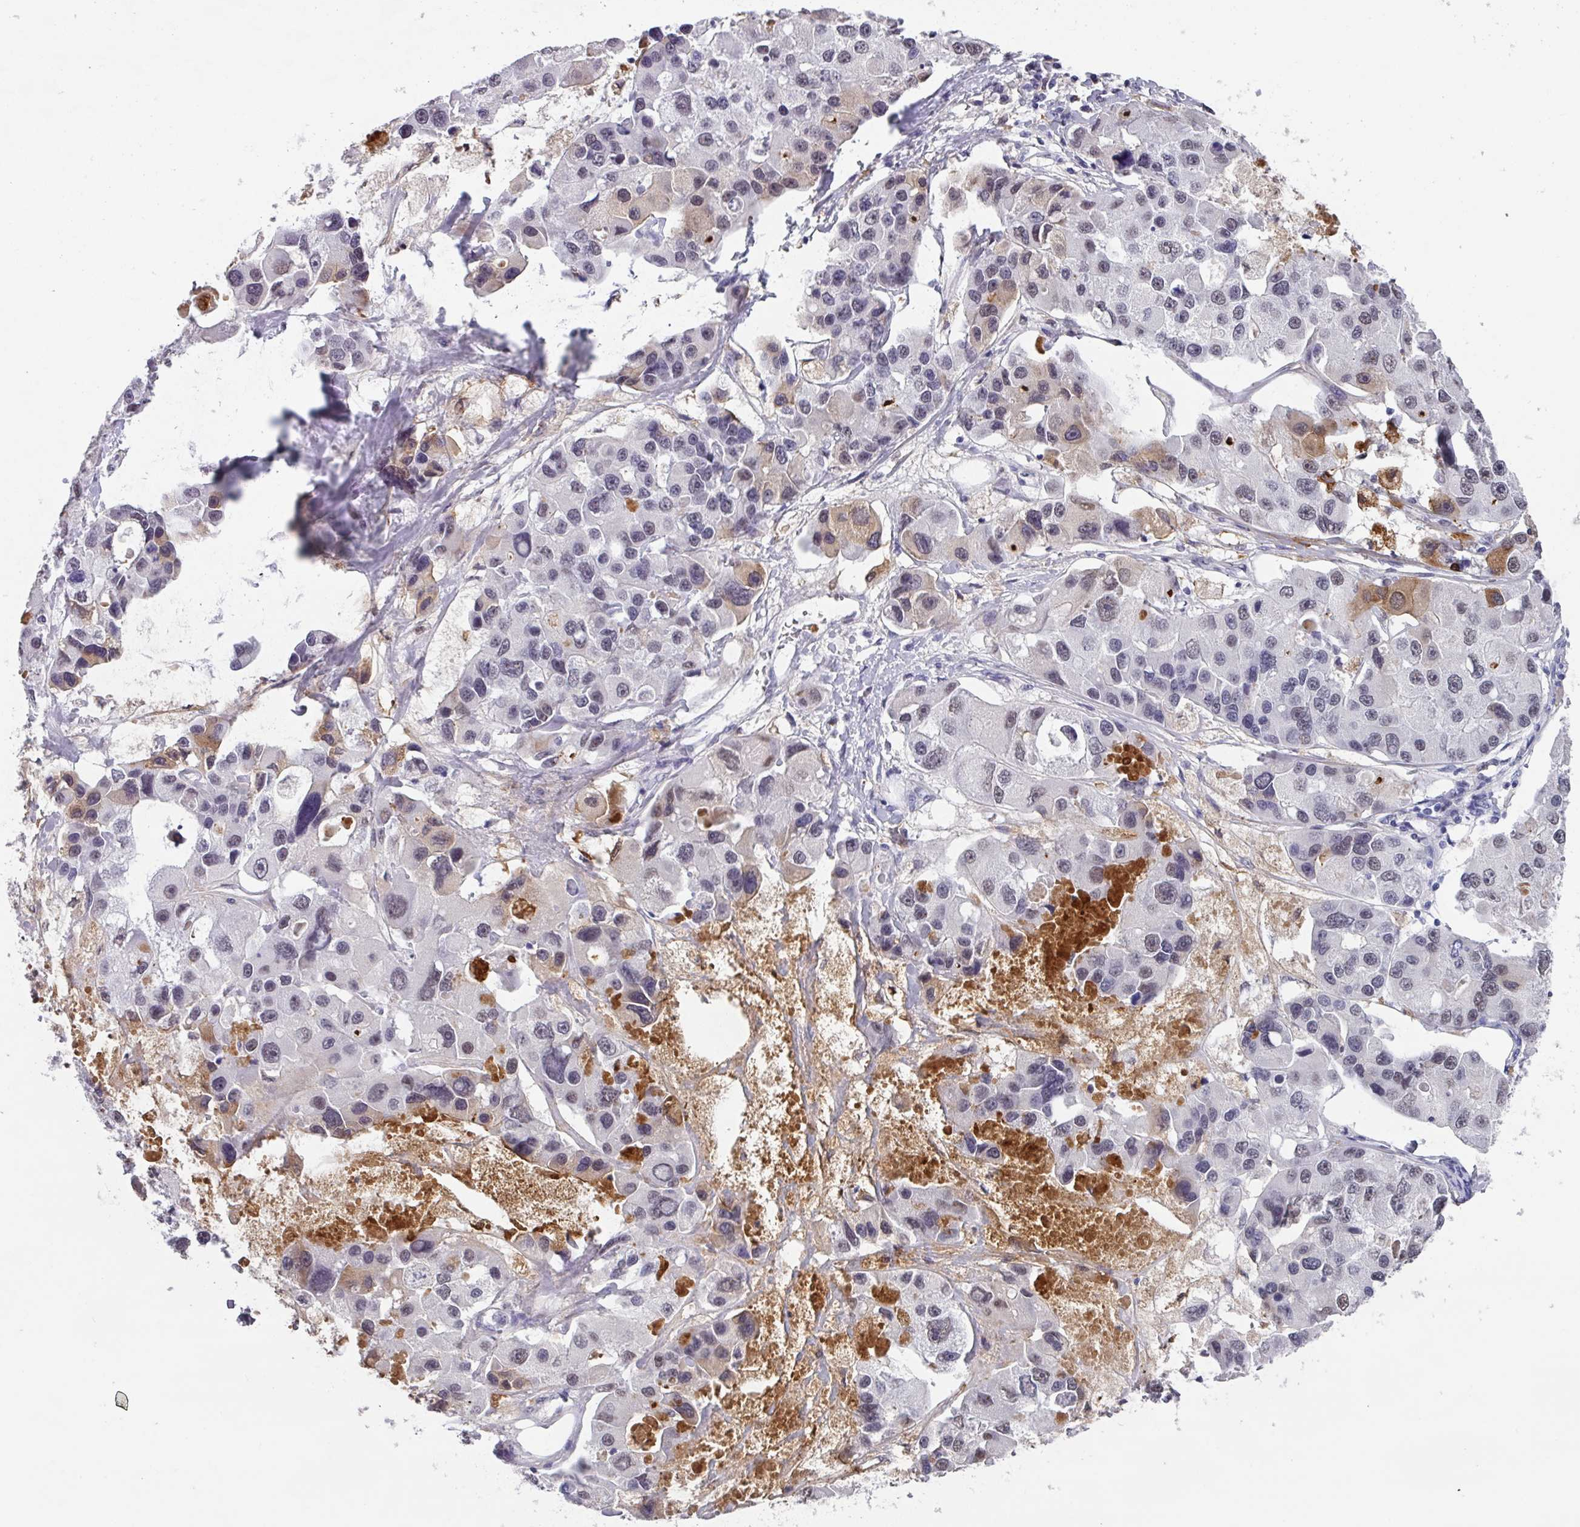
{"staining": {"intensity": "weak", "quantity": "<25%", "location": "cytoplasmic/membranous,nuclear"}, "tissue": "lung cancer", "cell_type": "Tumor cells", "image_type": "cancer", "snomed": [{"axis": "morphology", "description": "Adenocarcinoma, NOS"}, {"axis": "topography", "description": "Lung"}], "caption": "Immunohistochemistry image of human lung cancer (adenocarcinoma) stained for a protein (brown), which displays no expression in tumor cells. Nuclei are stained in blue.", "gene": "C1QB", "patient": {"sex": "female", "age": 54}}